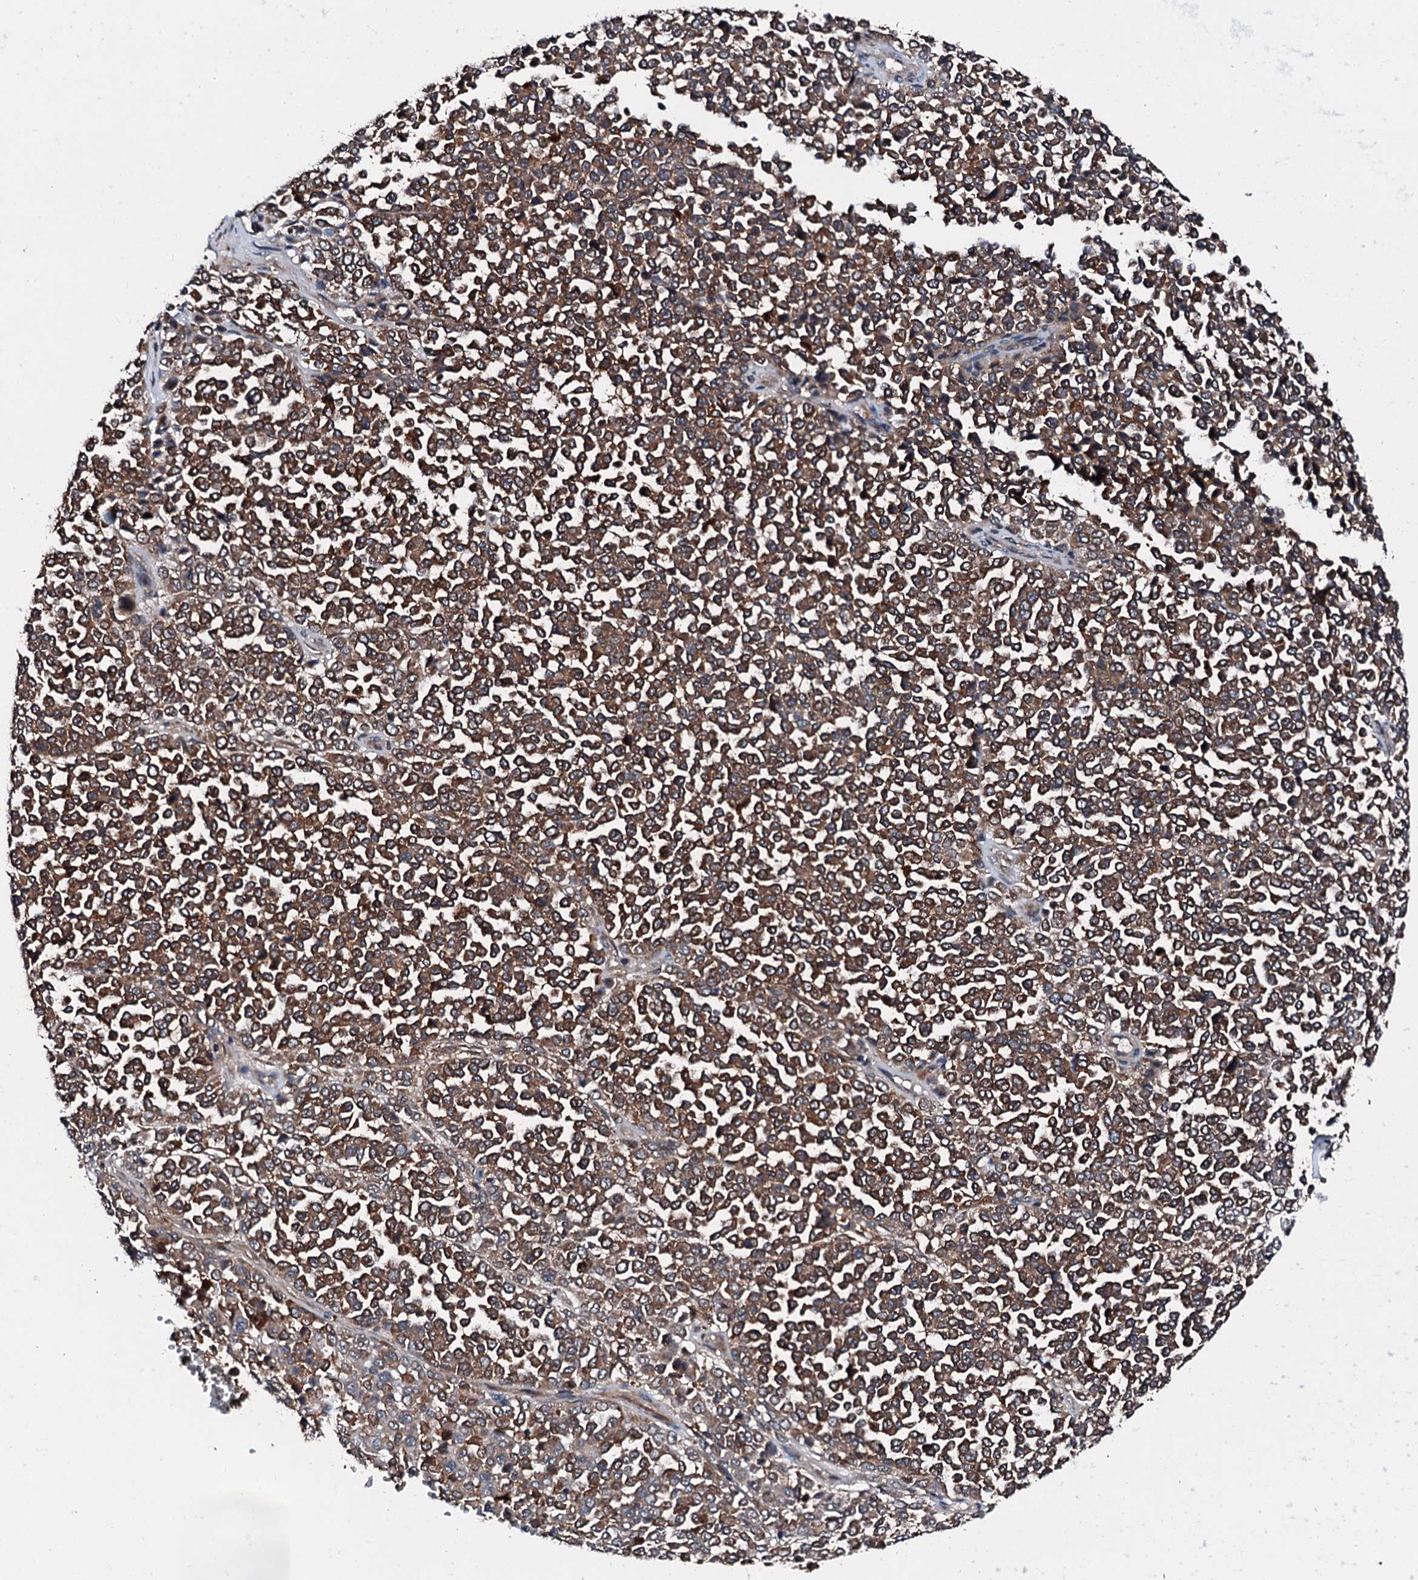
{"staining": {"intensity": "moderate", "quantity": ">75%", "location": "cytoplasmic/membranous"}, "tissue": "melanoma", "cell_type": "Tumor cells", "image_type": "cancer", "snomed": [{"axis": "morphology", "description": "Malignant melanoma, Metastatic site"}, {"axis": "topography", "description": "Pancreas"}], "caption": "Malignant melanoma (metastatic site) tissue exhibits moderate cytoplasmic/membranous expression in about >75% of tumor cells Ihc stains the protein of interest in brown and the nuclei are stained blue.", "gene": "FGD4", "patient": {"sex": "female", "age": 30}}